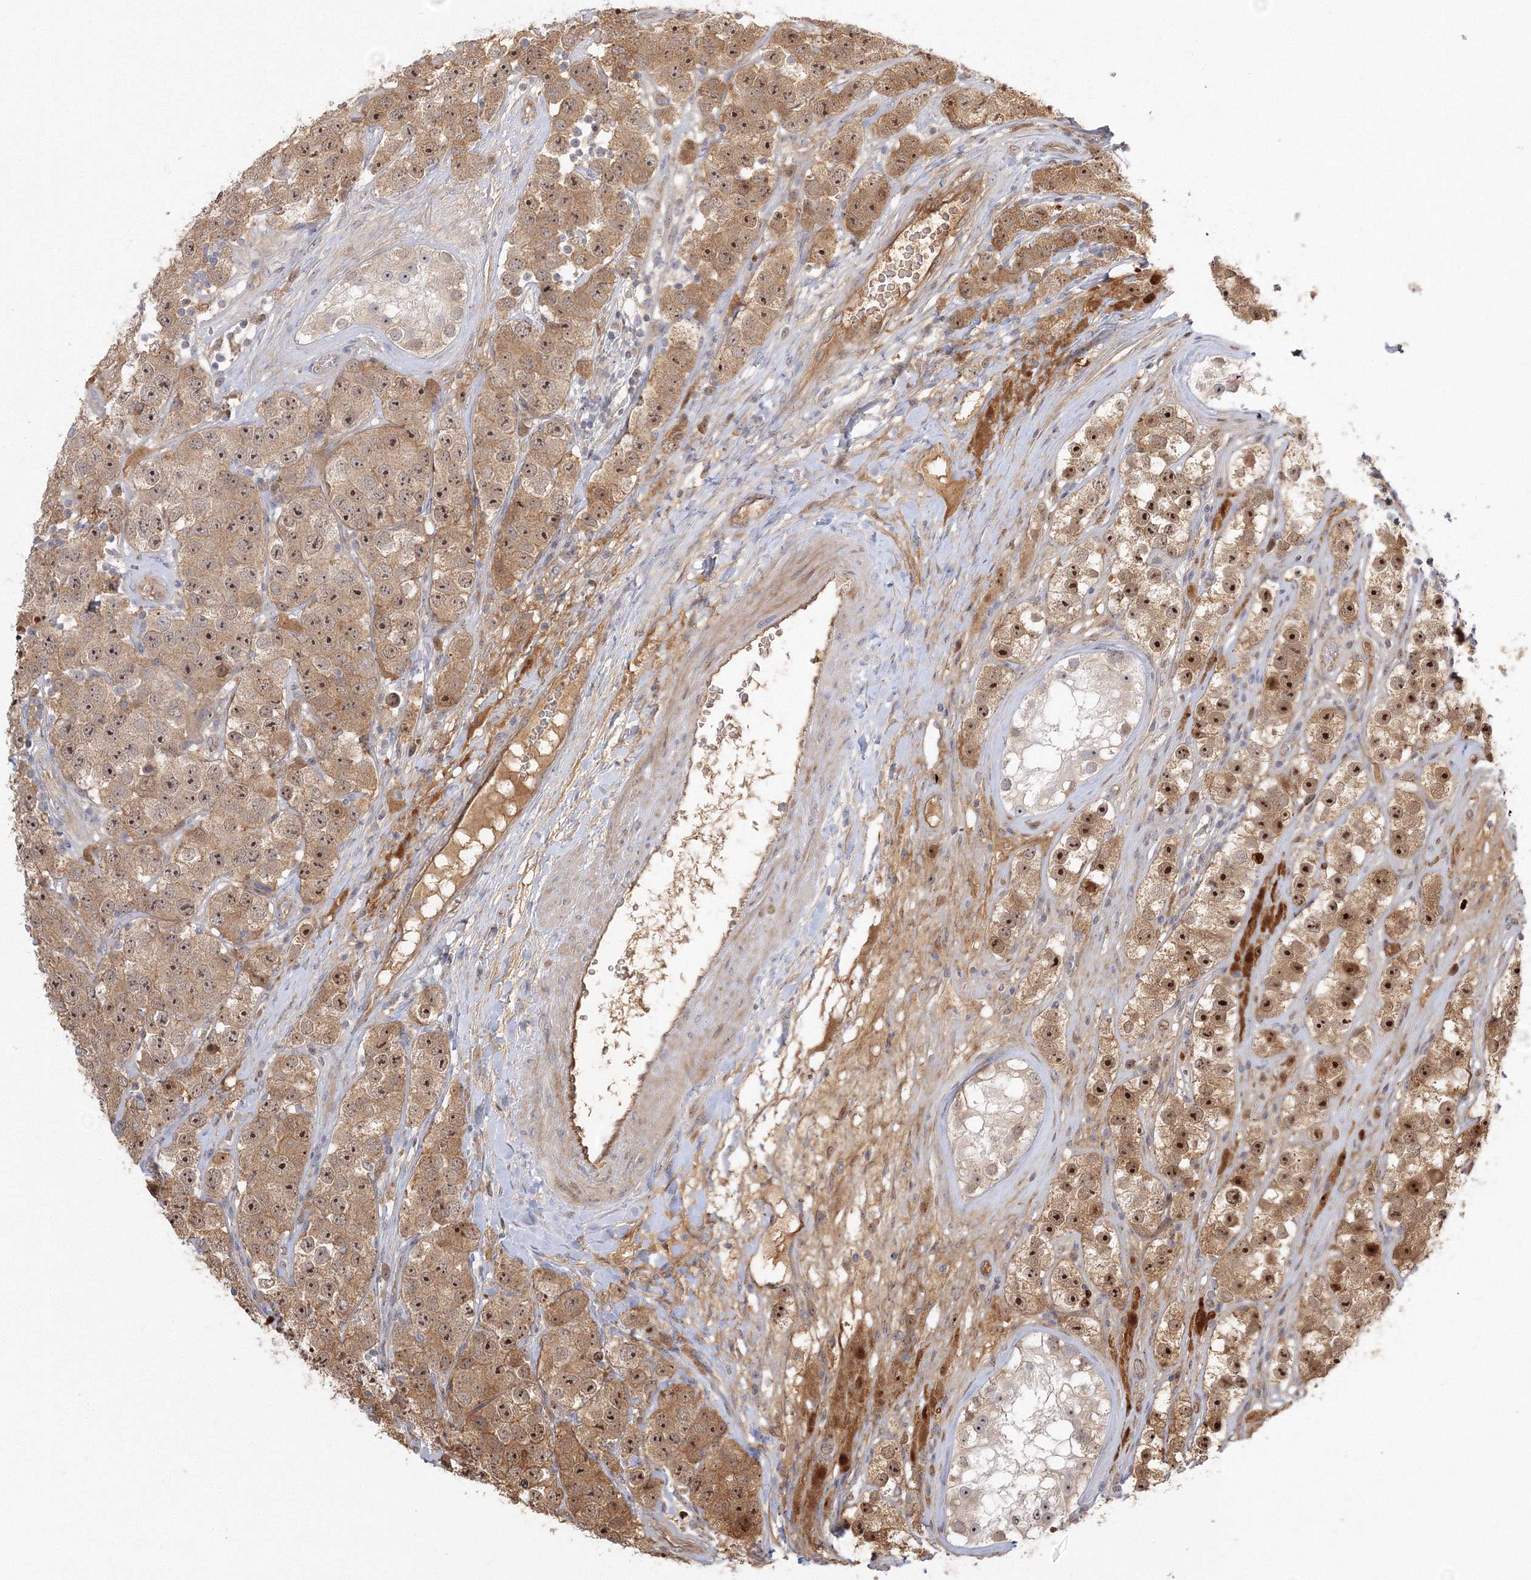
{"staining": {"intensity": "moderate", "quantity": ">75%", "location": "cytoplasmic/membranous,nuclear"}, "tissue": "testis cancer", "cell_type": "Tumor cells", "image_type": "cancer", "snomed": [{"axis": "morphology", "description": "Seminoma, NOS"}, {"axis": "topography", "description": "Testis"}], "caption": "IHC staining of testis cancer (seminoma), which displays medium levels of moderate cytoplasmic/membranous and nuclear expression in approximately >75% of tumor cells indicating moderate cytoplasmic/membranous and nuclear protein expression. The staining was performed using DAB (brown) for protein detection and nuclei were counterstained in hematoxylin (blue).", "gene": "NPM3", "patient": {"sex": "male", "age": 28}}